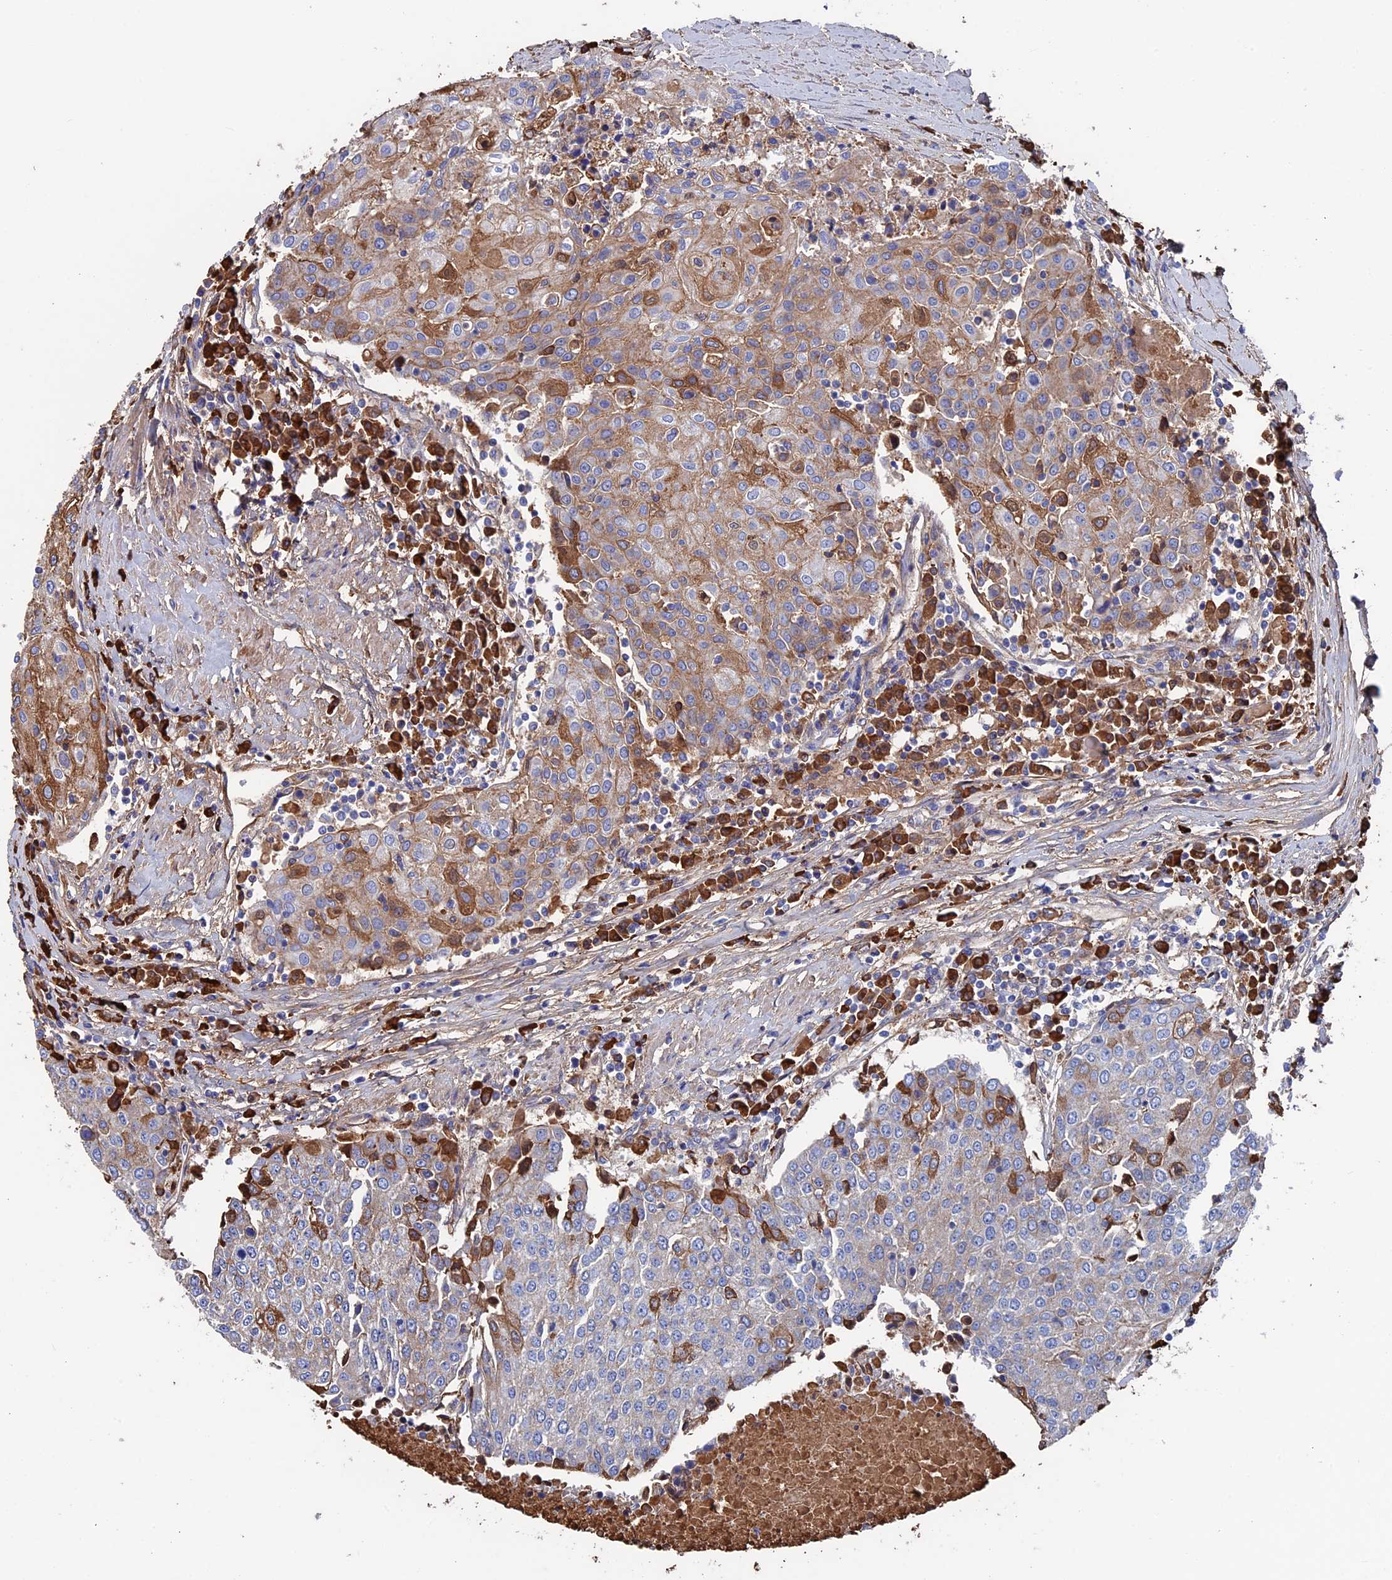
{"staining": {"intensity": "moderate", "quantity": "<25%", "location": "cytoplasmic/membranous"}, "tissue": "urothelial cancer", "cell_type": "Tumor cells", "image_type": "cancer", "snomed": [{"axis": "morphology", "description": "Urothelial carcinoma, High grade"}, {"axis": "topography", "description": "Urinary bladder"}], "caption": "Urothelial cancer stained with DAB (3,3'-diaminobenzidine) IHC demonstrates low levels of moderate cytoplasmic/membranous staining in about <25% of tumor cells.", "gene": "RPUSD1", "patient": {"sex": "female", "age": 85}}